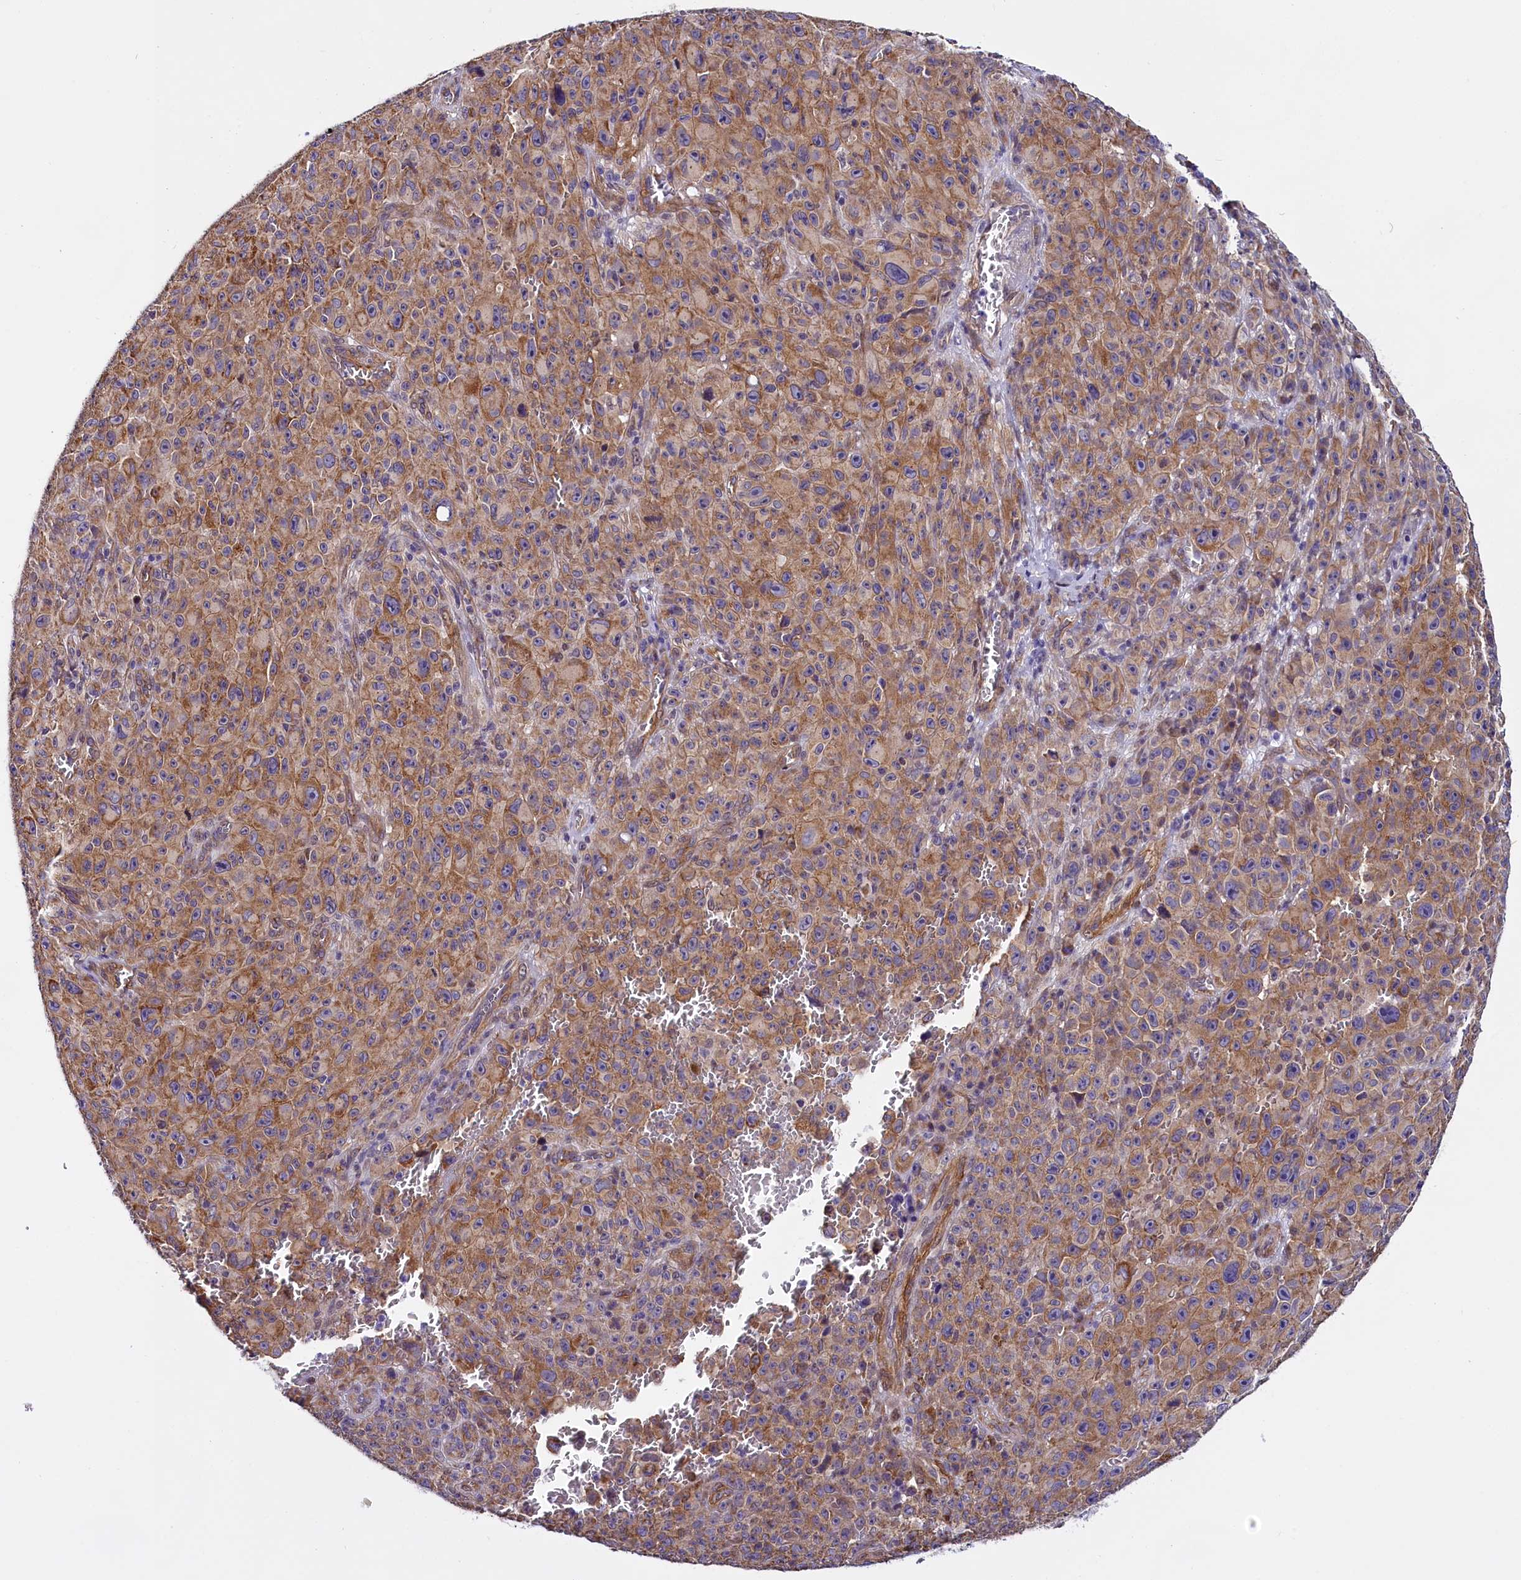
{"staining": {"intensity": "moderate", "quantity": ">75%", "location": "cytoplasmic/membranous"}, "tissue": "melanoma", "cell_type": "Tumor cells", "image_type": "cancer", "snomed": [{"axis": "morphology", "description": "Malignant melanoma, NOS"}, {"axis": "topography", "description": "Skin"}], "caption": "Immunohistochemical staining of human melanoma exhibits medium levels of moderate cytoplasmic/membranous staining in approximately >75% of tumor cells.", "gene": "UACA", "patient": {"sex": "female", "age": 82}}